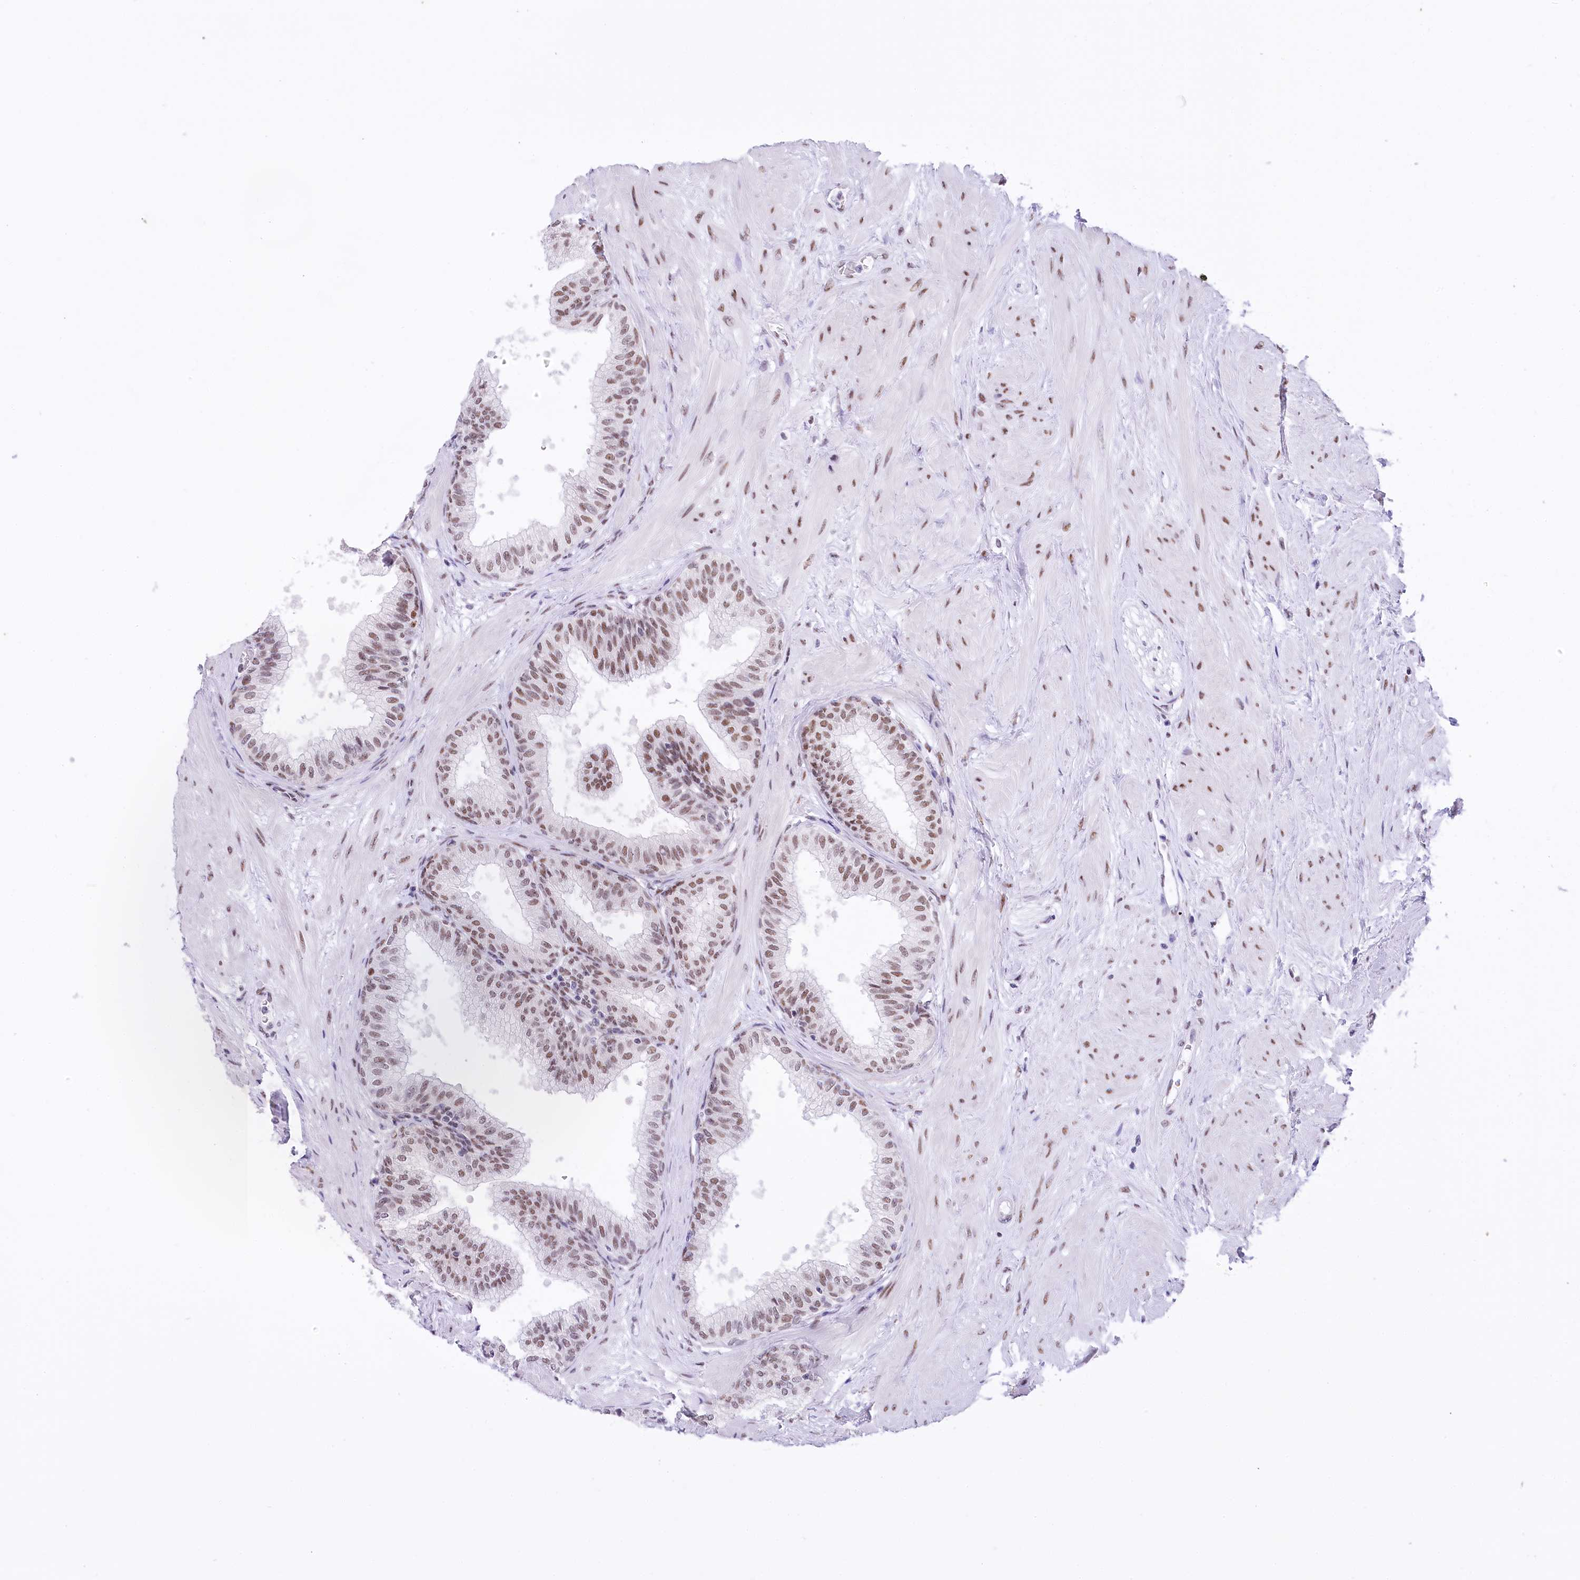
{"staining": {"intensity": "moderate", "quantity": "25%-75%", "location": "nuclear"}, "tissue": "prostate", "cell_type": "Glandular cells", "image_type": "normal", "snomed": [{"axis": "morphology", "description": "Normal tissue, NOS"}, {"axis": "topography", "description": "Prostate"}], "caption": "About 25%-75% of glandular cells in benign prostate show moderate nuclear protein positivity as visualized by brown immunohistochemical staining.", "gene": "HNRNPA0", "patient": {"sex": "male", "age": 60}}